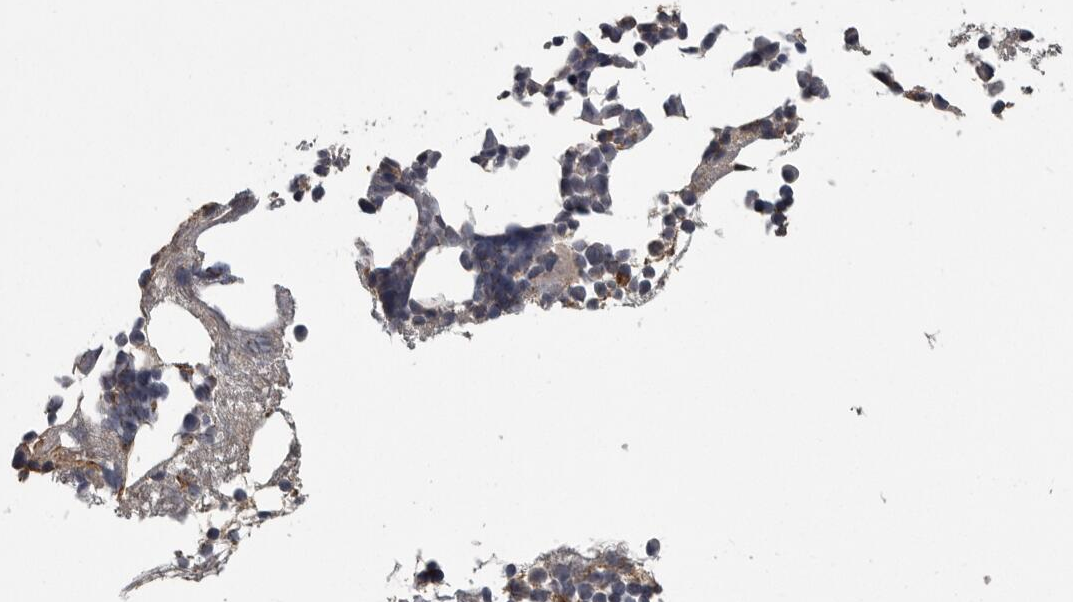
{"staining": {"intensity": "moderate", "quantity": "<25%", "location": "cytoplasmic/membranous"}, "tissue": "bone marrow", "cell_type": "Hematopoietic cells", "image_type": "normal", "snomed": [{"axis": "morphology", "description": "Normal tissue, NOS"}, {"axis": "morphology", "description": "Inflammation, NOS"}, {"axis": "topography", "description": "Bone marrow"}], "caption": "Immunohistochemistry (IHC) micrograph of benign bone marrow: bone marrow stained using immunohistochemistry displays low levels of moderate protein expression localized specifically in the cytoplasmic/membranous of hematopoietic cells, appearing as a cytoplasmic/membranous brown color.", "gene": "FRK", "patient": {"sex": "female", "age": 81}}